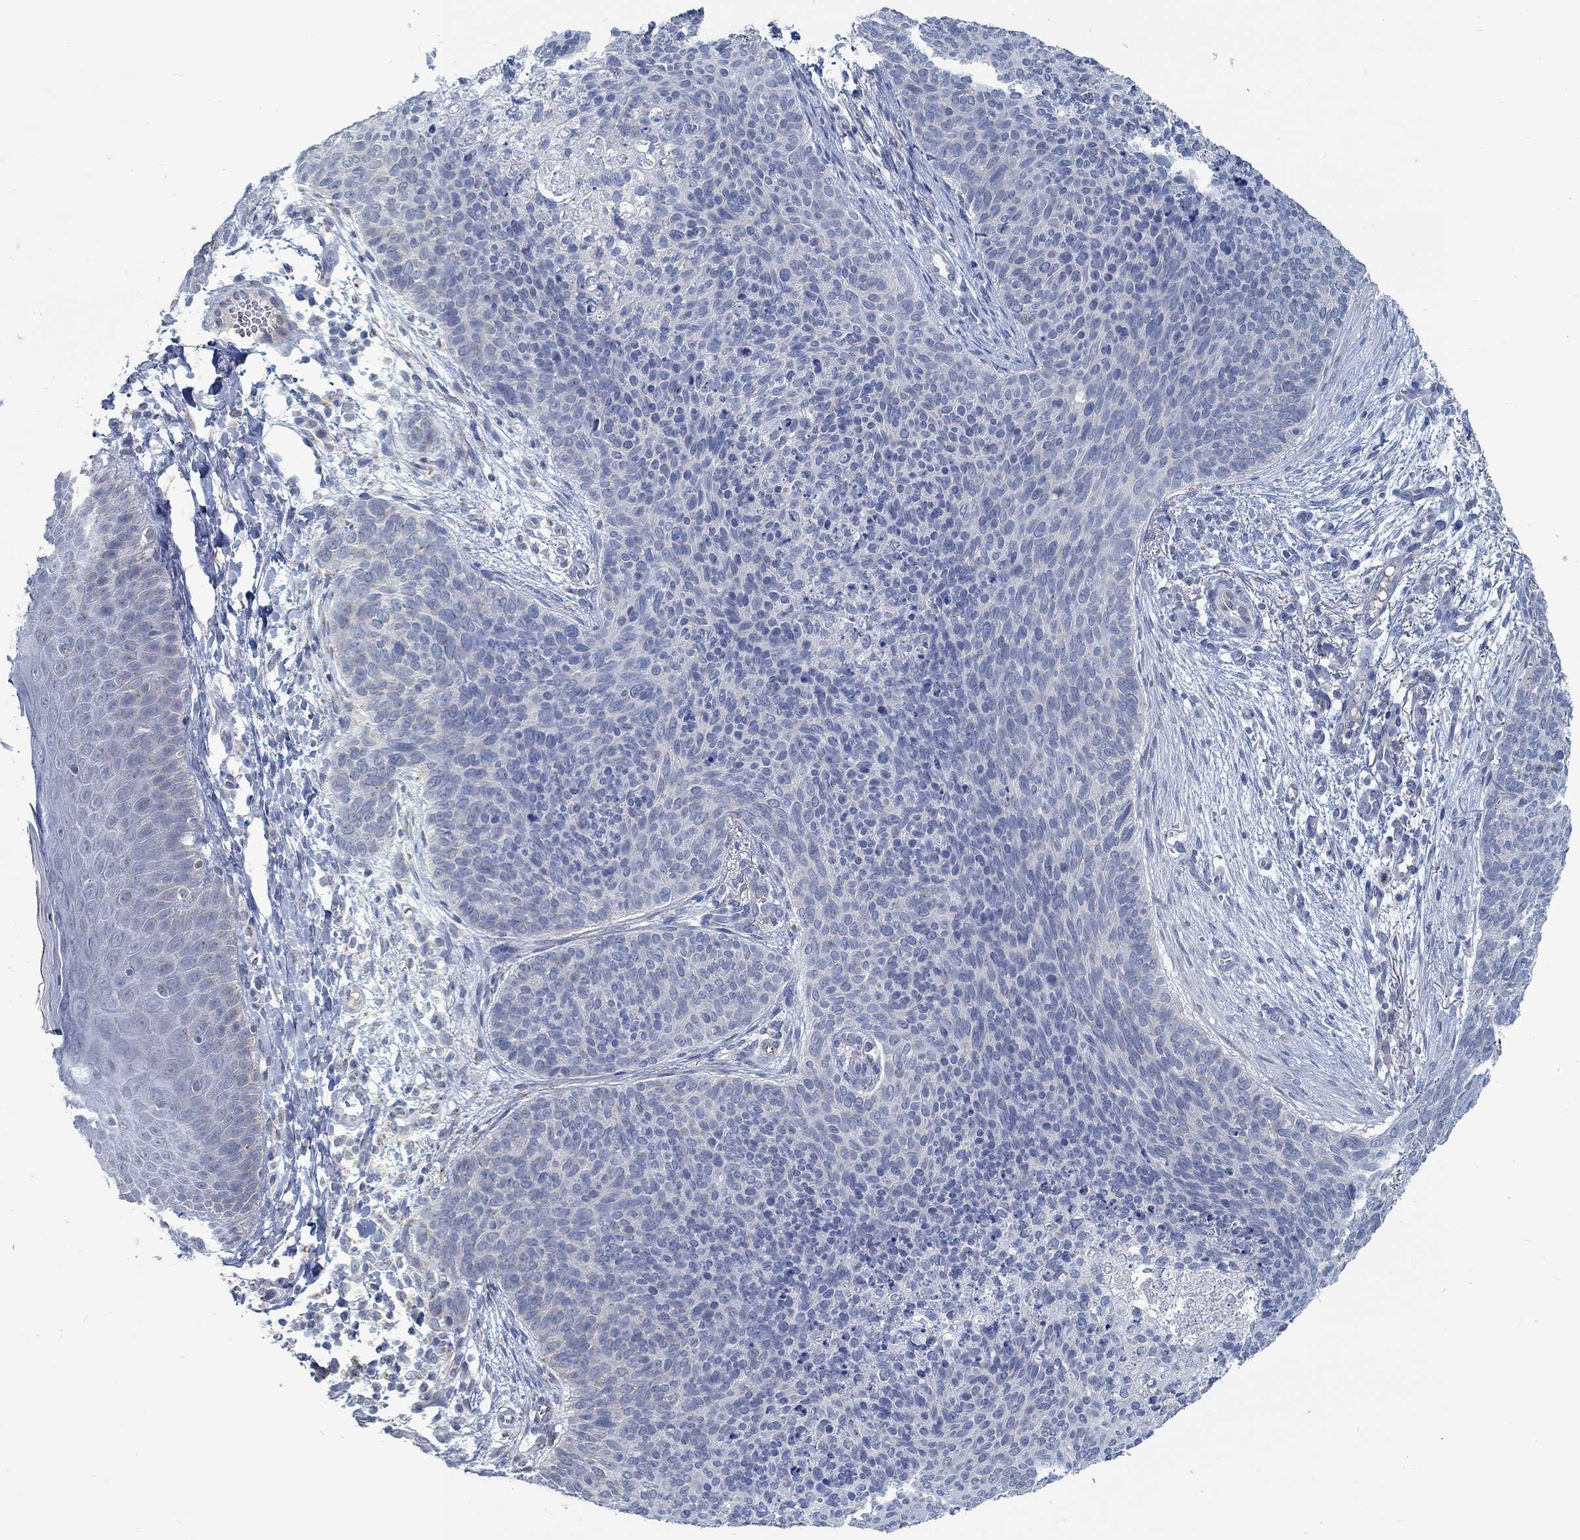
{"staining": {"intensity": "negative", "quantity": "none", "location": "none"}, "tissue": "skin cancer", "cell_type": "Tumor cells", "image_type": "cancer", "snomed": [{"axis": "morphology", "description": "Basal cell carcinoma"}, {"axis": "topography", "description": "Skin"}], "caption": "DAB immunohistochemical staining of human skin cancer (basal cell carcinoma) shows no significant positivity in tumor cells.", "gene": "TEKT4", "patient": {"sex": "male", "age": 64}}